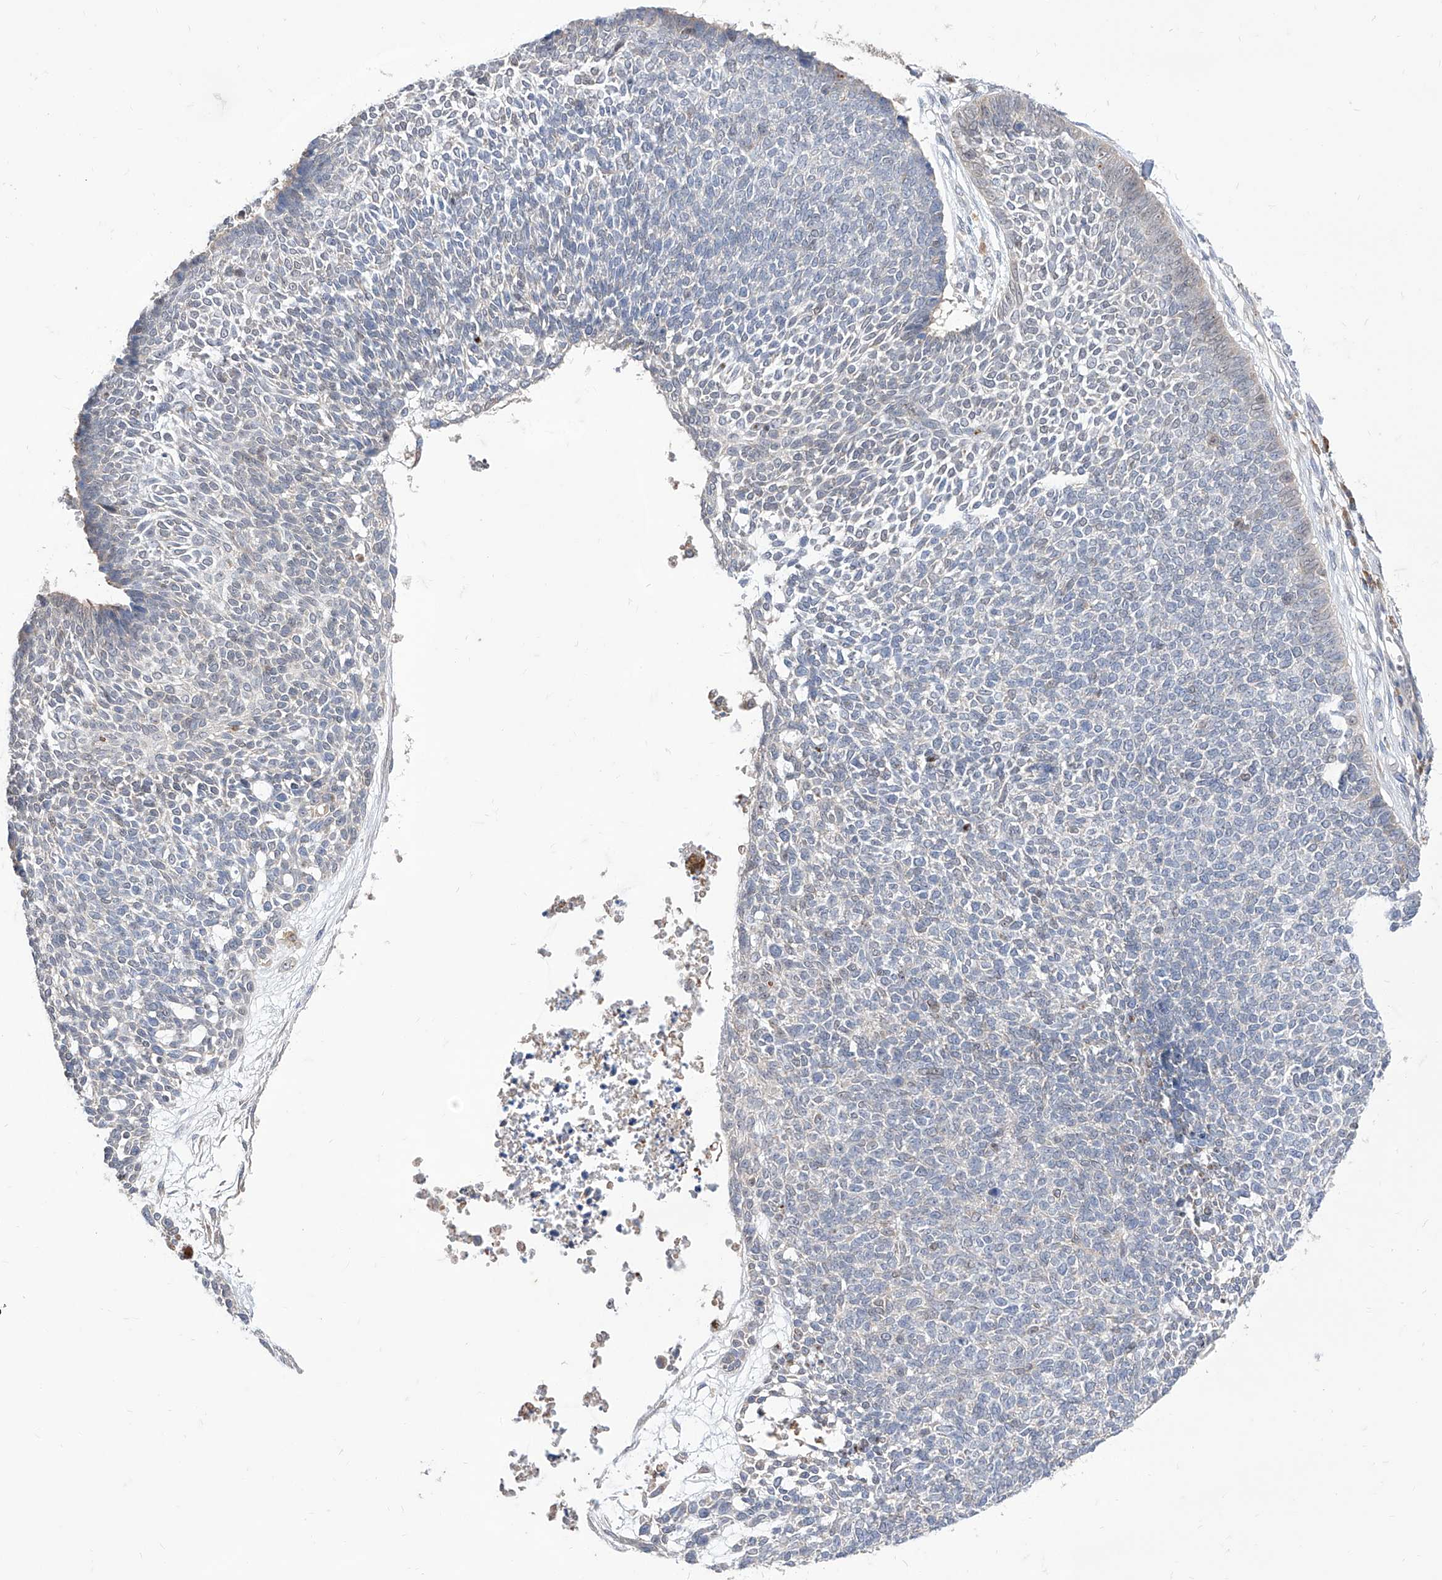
{"staining": {"intensity": "negative", "quantity": "none", "location": "none"}, "tissue": "skin cancer", "cell_type": "Tumor cells", "image_type": "cancer", "snomed": [{"axis": "morphology", "description": "Basal cell carcinoma"}, {"axis": "topography", "description": "Skin"}], "caption": "This is a micrograph of IHC staining of skin cancer (basal cell carcinoma), which shows no positivity in tumor cells.", "gene": "BROX", "patient": {"sex": "female", "age": 84}}